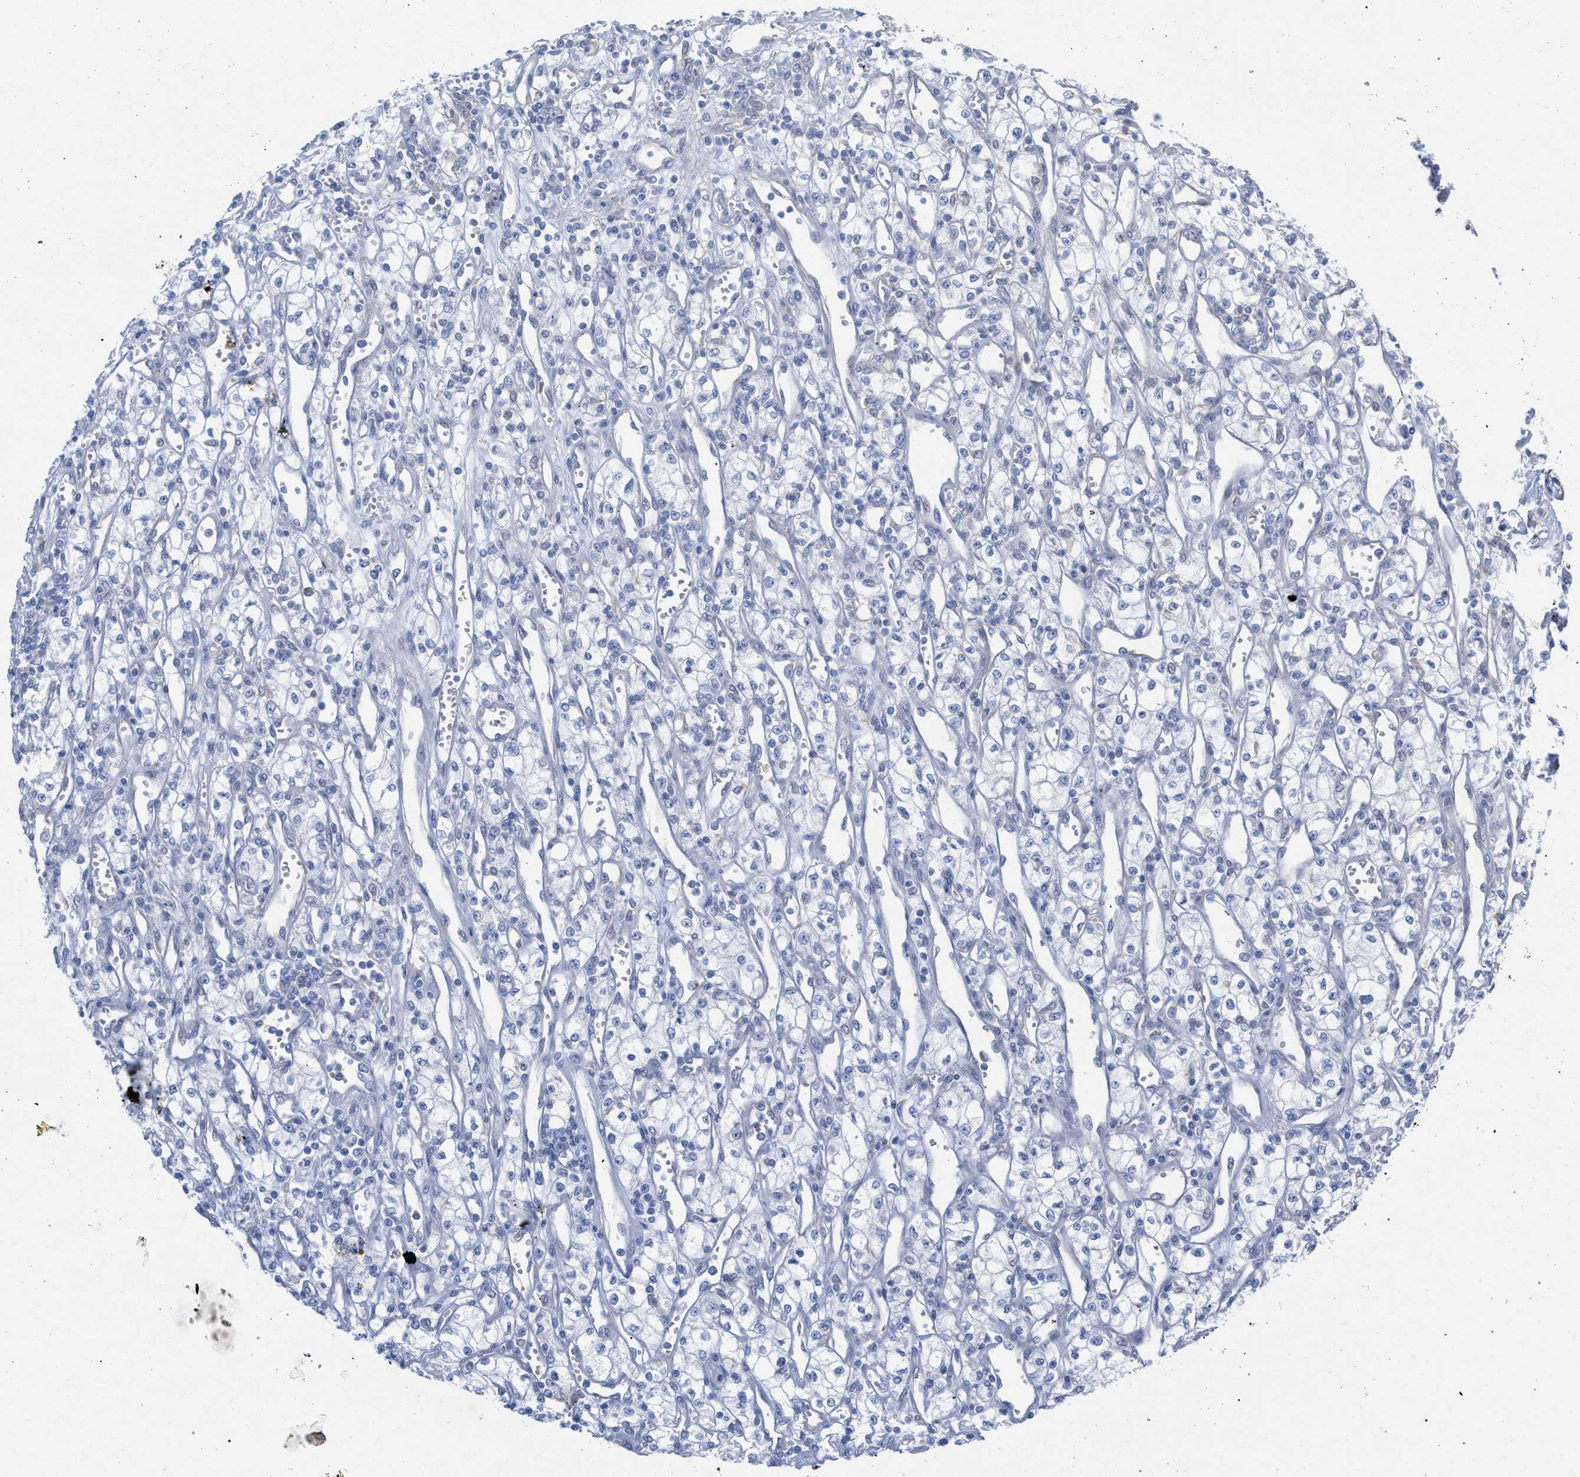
{"staining": {"intensity": "negative", "quantity": "none", "location": "none"}, "tissue": "renal cancer", "cell_type": "Tumor cells", "image_type": "cancer", "snomed": [{"axis": "morphology", "description": "Adenocarcinoma, NOS"}, {"axis": "topography", "description": "Kidney"}], "caption": "A histopathology image of human renal cancer (adenocarcinoma) is negative for staining in tumor cells.", "gene": "FHOD3", "patient": {"sex": "male", "age": 59}}